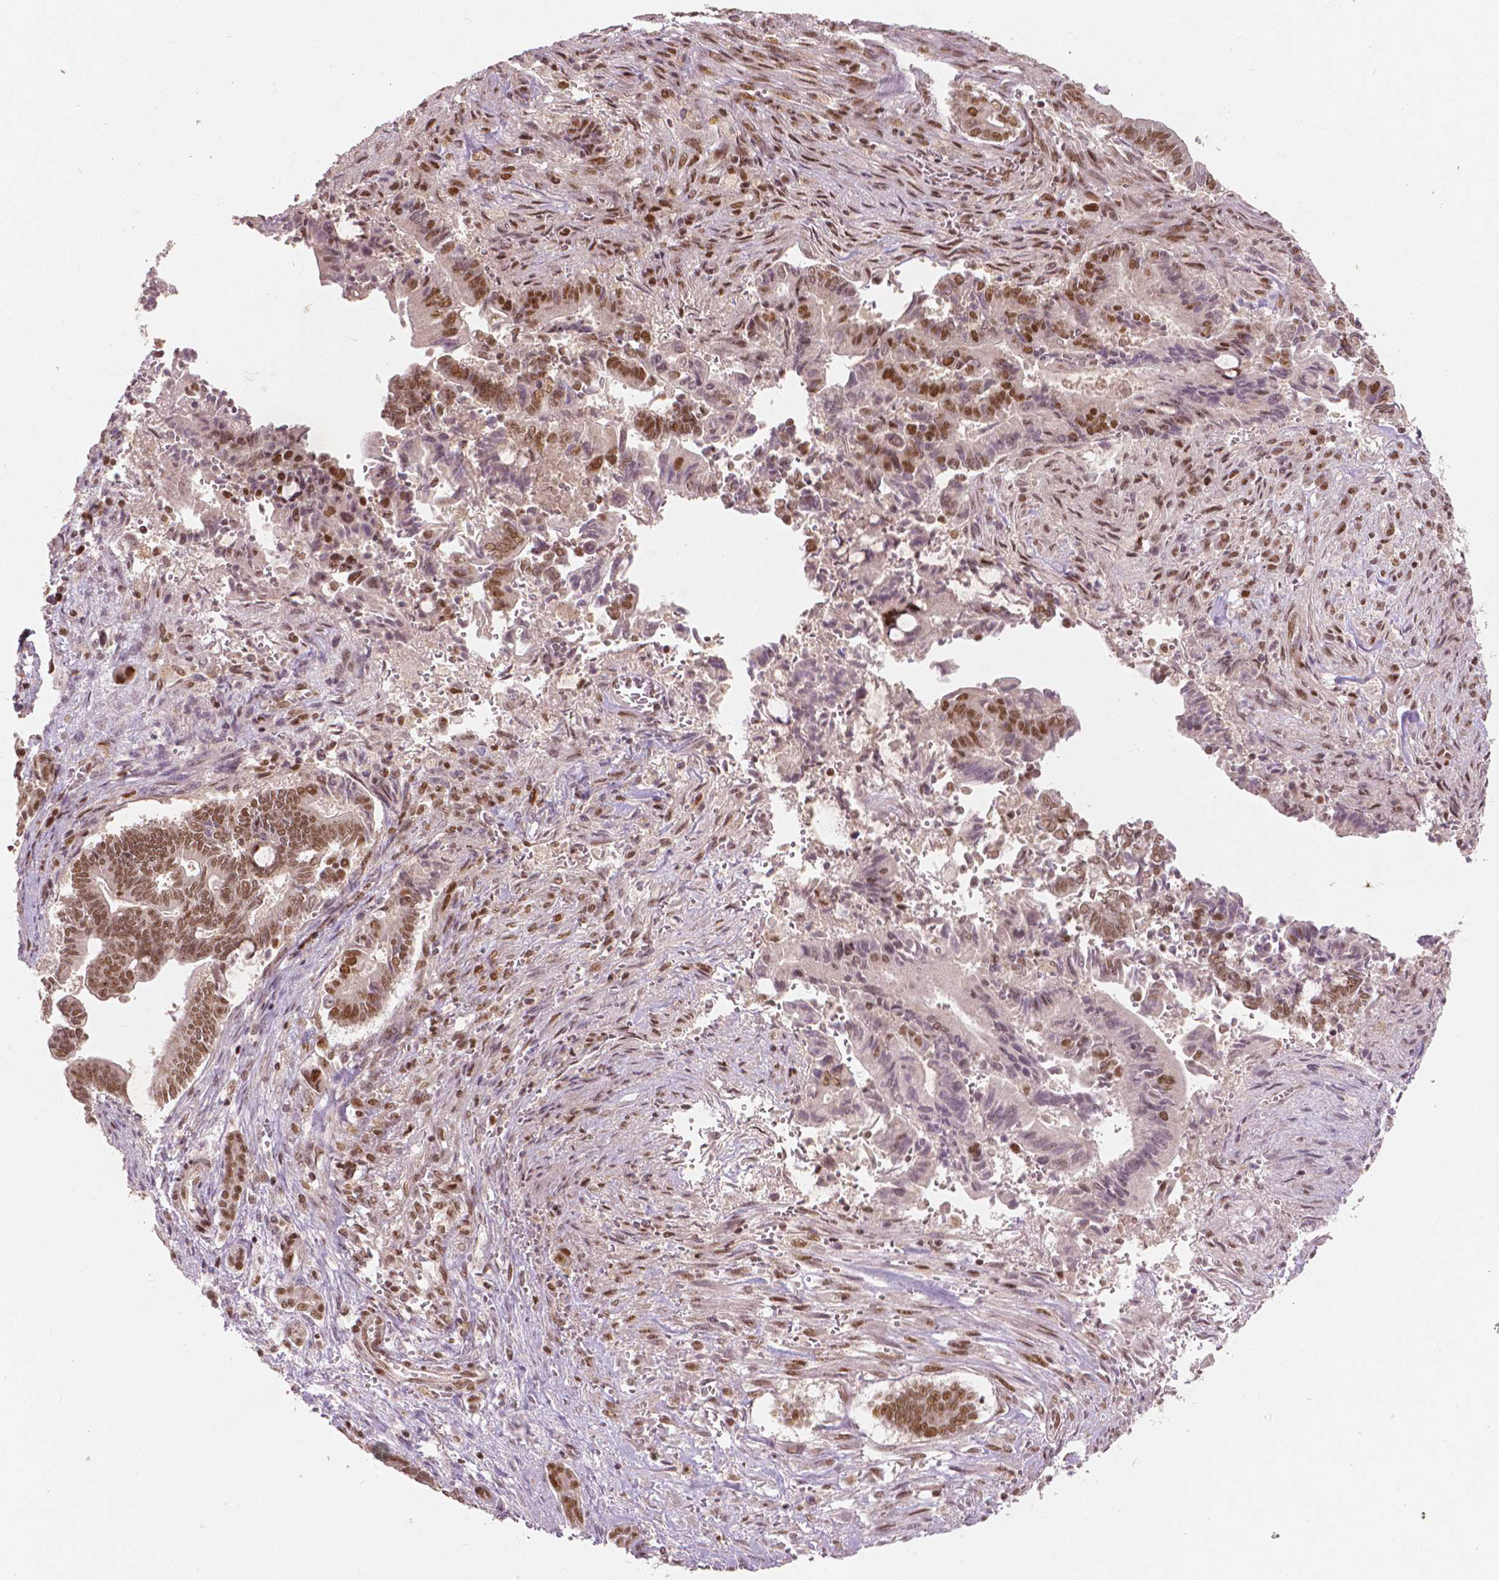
{"staining": {"intensity": "moderate", "quantity": ">75%", "location": "nuclear"}, "tissue": "pancreatic cancer", "cell_type": "Tumor cells", "image_type": "cancer", "snomed": [{"axis": "morphology", "description": "Adenocarcinoma, NOS"}, {"axis": "topography", "description": "Pancreas"}], "caption": "High-power microscopy captured an IHC histopathology image of pancreatic adenocarcinoma, revealing moderate nuclear expression in approximately >75% of tumor cells. (DAB (3,3'-diaminobenzidine) = brown stain, brightfield microscopy at high magnification).", "gene": "NSD2", "patient": {"sex": "male", "age": 68}}